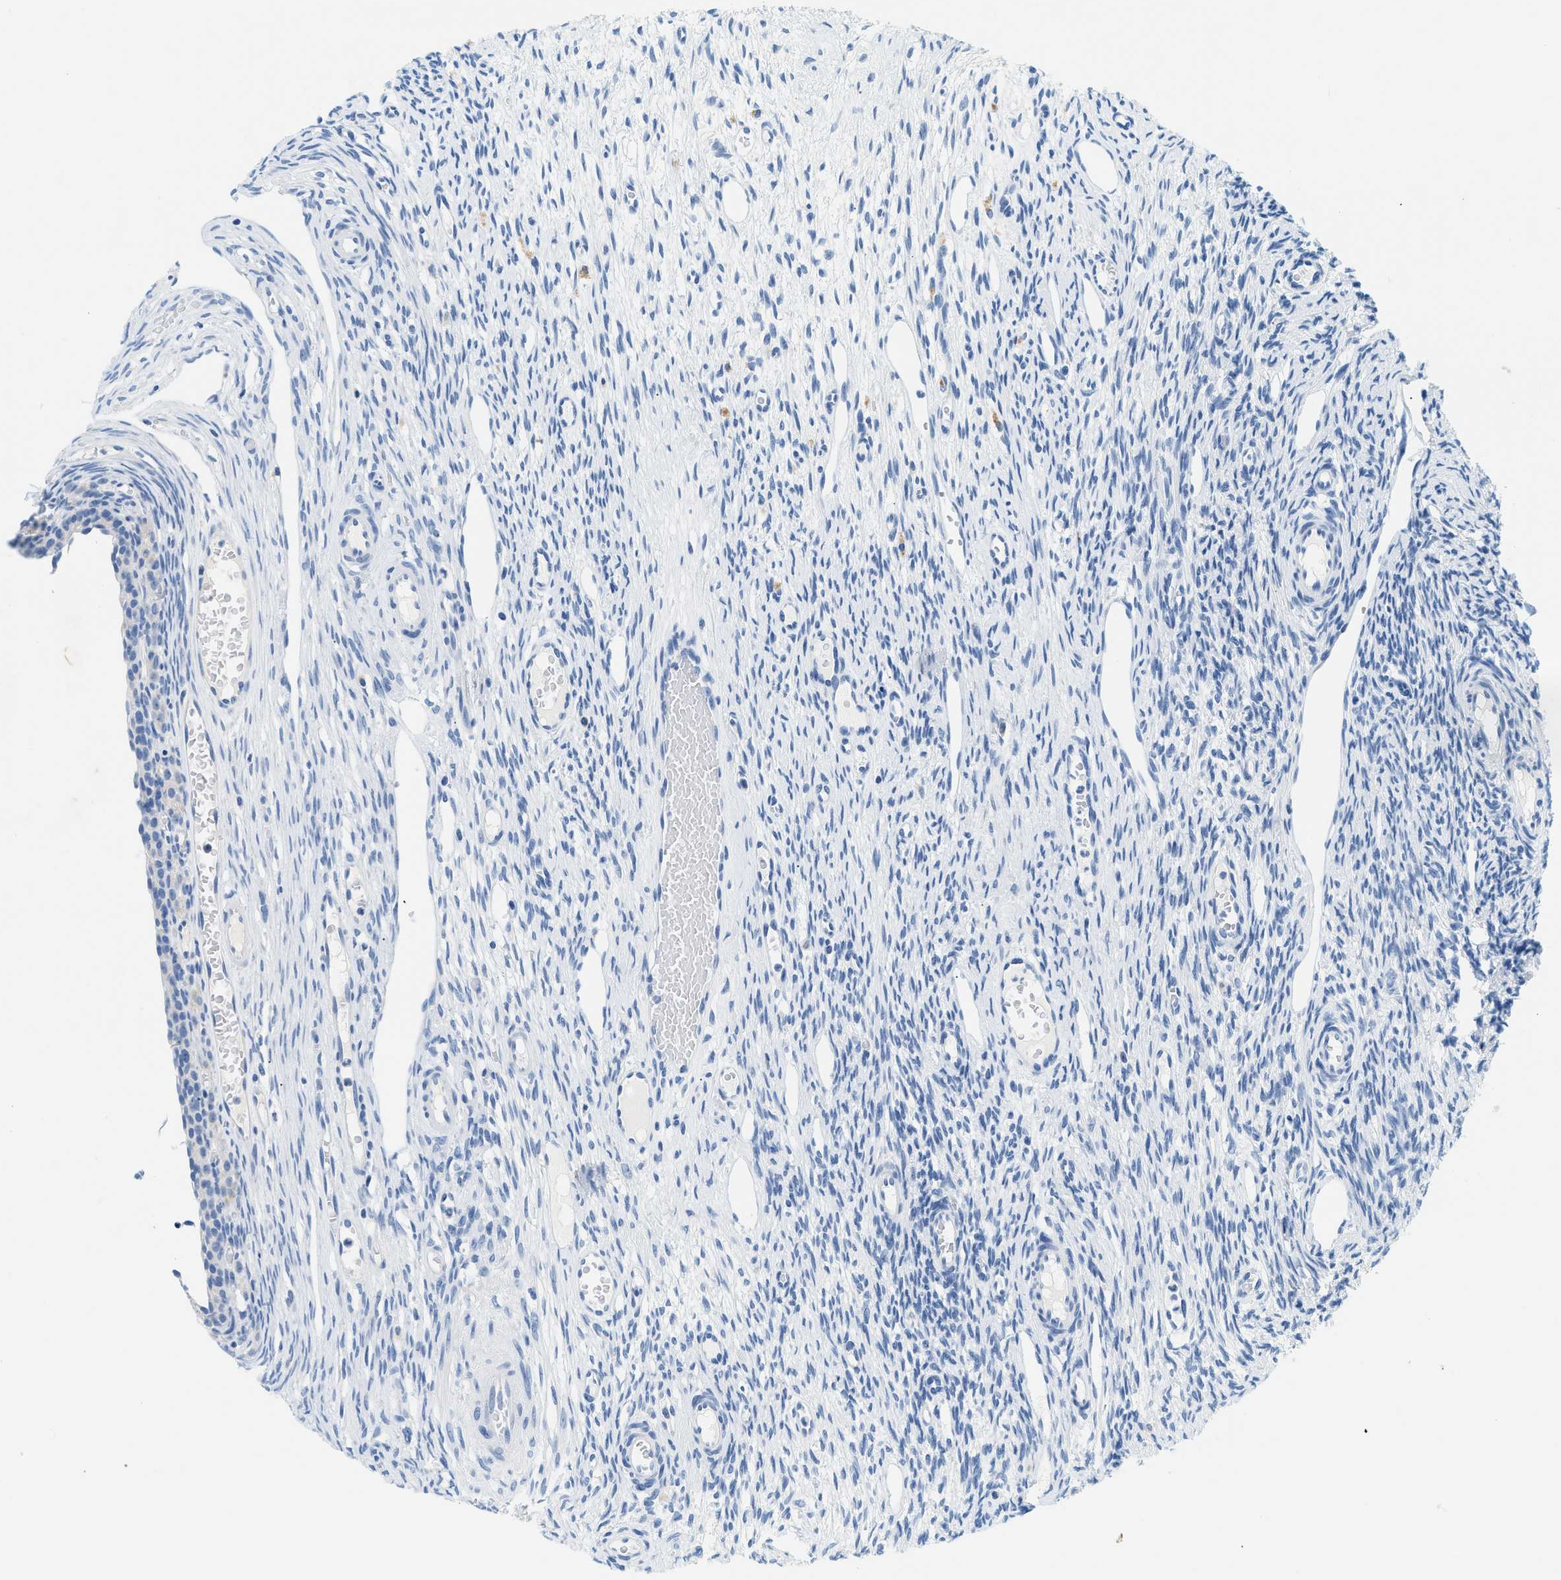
{"staining": {"intensity": "negative", "quantity": "none", "location": "none"}, "tissue": "ovary", "cell_type": "Follicle cells", "image_type": "normal", "snomed": [{"axis": "morphology", "description": "Normal tissue, NOS"}, {"axis": "topography", "description": "Ovary"}], "caption": "Unremarkable ovary was stained to show a protein in brown. There is no significant positivity in follicle cells.", "gene": "STXBP2", "patient": {"sex": "female", "age": 33}}